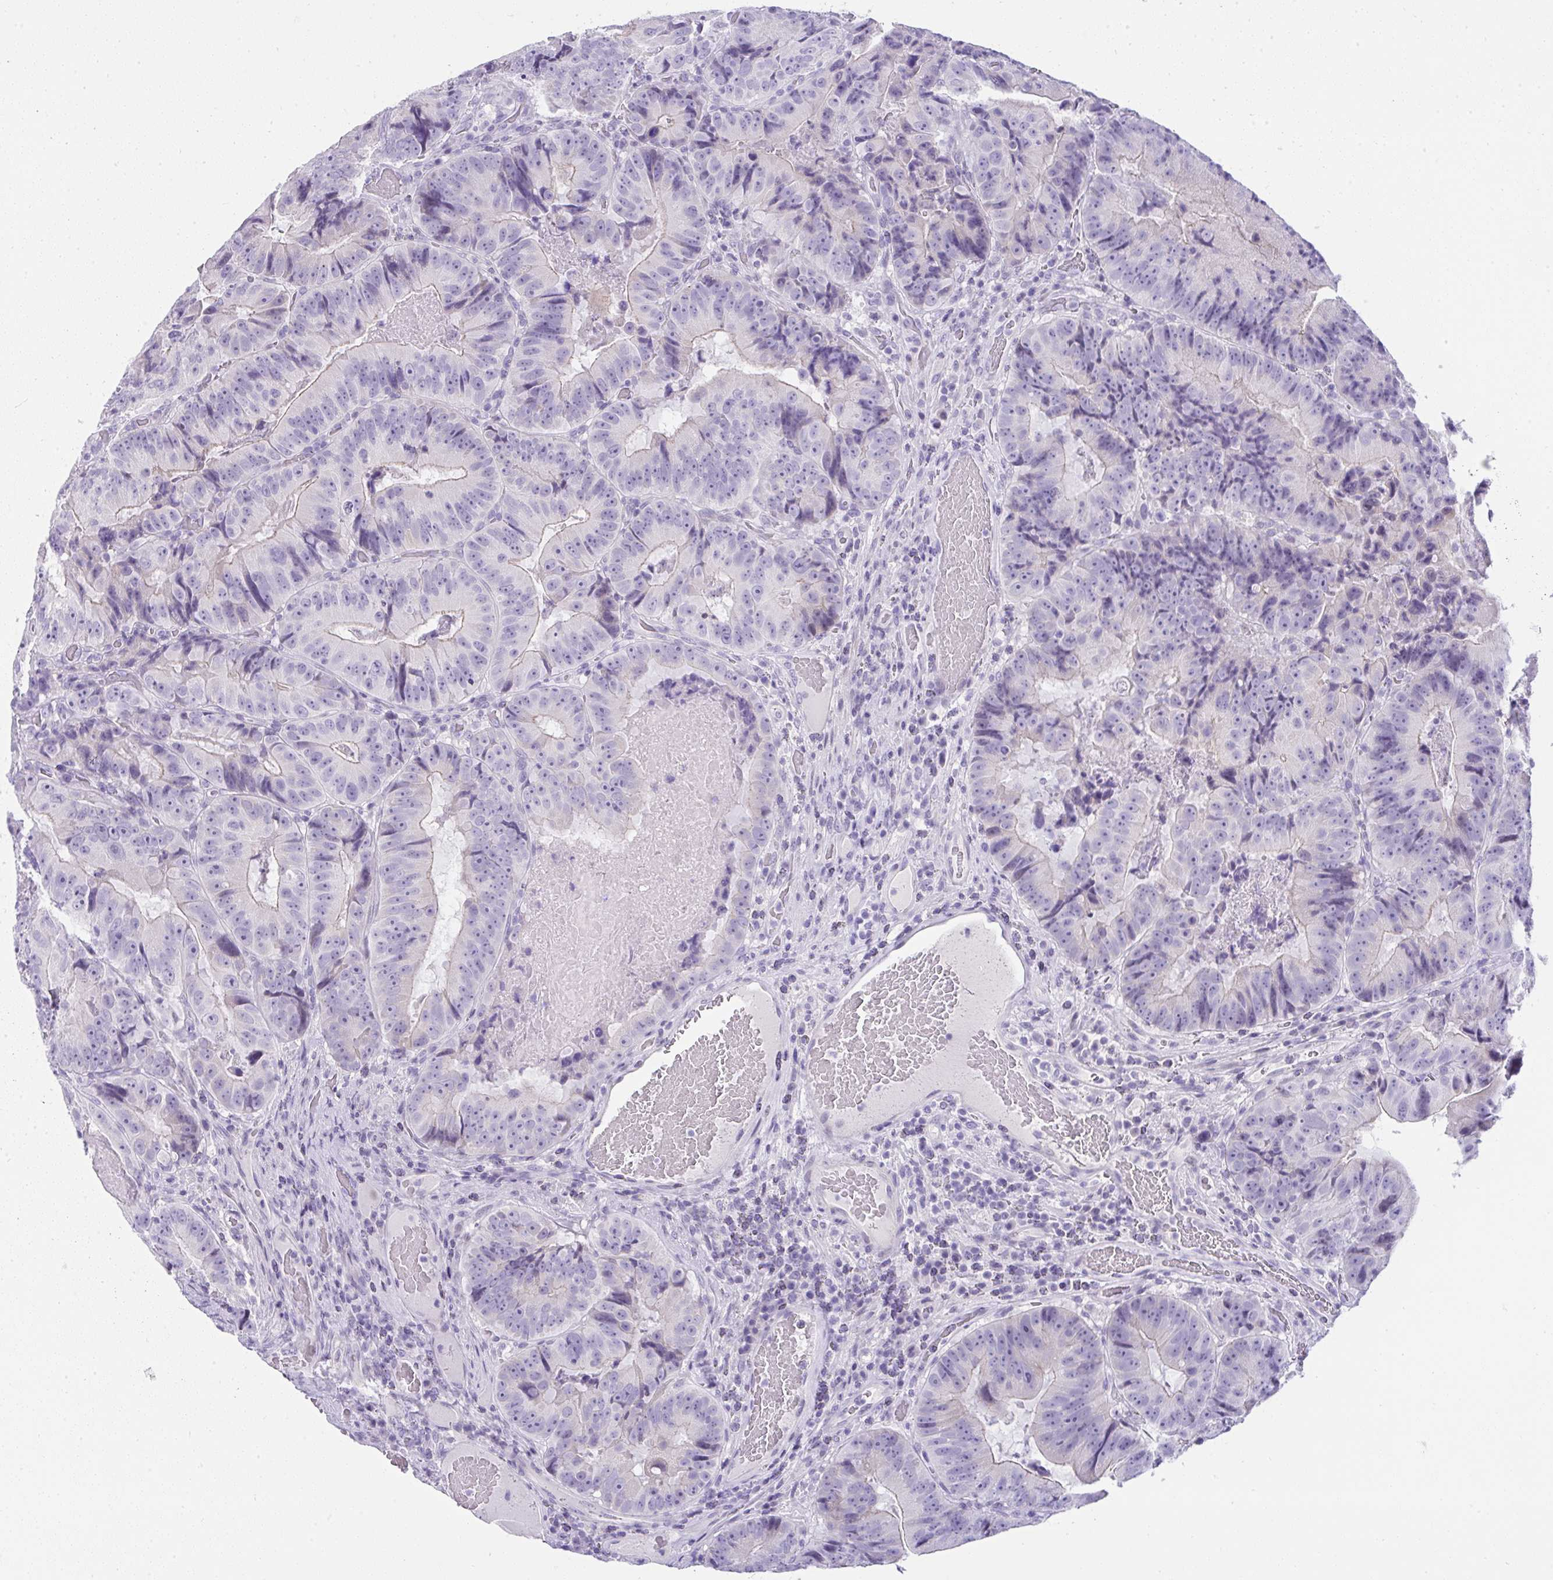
{"staining": {"intensity": "weak", "quantity": "<25%", "location": "cytoplasmic/membranous"}, "tissue": "colorectal cancer", "cell_type": "Tumor cells", "image_type": "cancer", "snomed": [{"axis": "morphology", "description": "Adenocarcinoma, NOS"}, {"axis": "topography", "description": "Colon"}], "caption": "The photomicrograph exhibits no staining of tumor cells in colorectal adenocarcinoma.", "gene": "RNF183", "patient": {"sex": "female", "age": 86}}